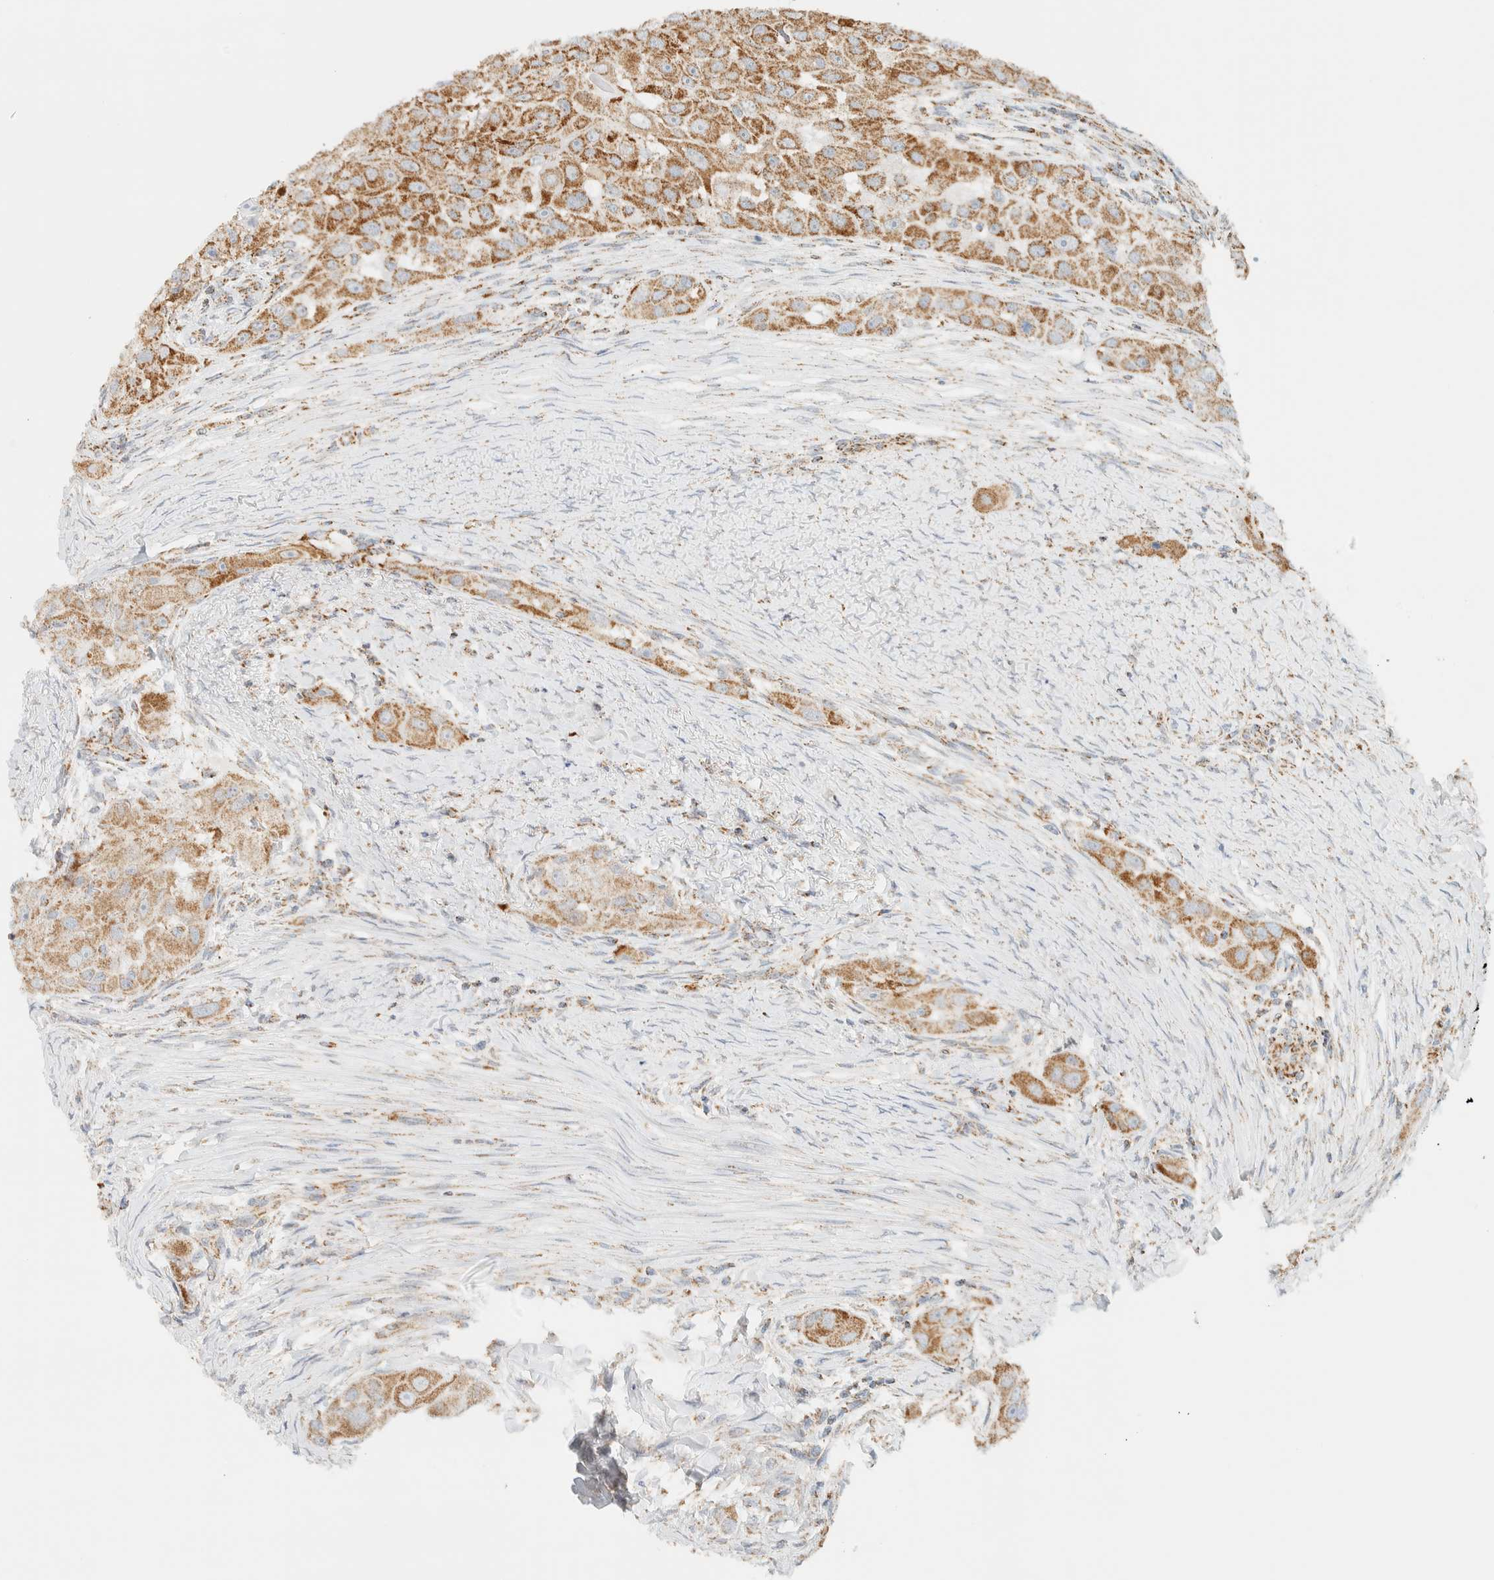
{"staining": {"intensity": "moderate", "quantity": ">75%", "location": "cytoplasmic/membranous"}, "tissue": "head and neck cancer", "cell_type": "Tumor cells", "image_type": "cancer", "snomed": [{"axis": "morphology", "description": "Normal tissue, NOS"}, {"axis": "morphology", "description": "Squamous cell carcinoma, NOS"}, {"axis": "topography", "description": "Skeletal muscle"}, {"axis": "topography", "description": "Head-Neck"}], "caption": "The image reveals staining of squamous cell carcinoma (head and neck), revealing moderate cytoplasmic/membranous protein staining (brown color) within tumor cells. The staining was performed using DAB (3,3'-diaminobenzidine) to visualize the protein expression in brown, while the nuclei were stained in blue with hematoxylin (Magnification: 20x).", "gene": "KIFAP3", "patient": {"sex": "male", "age": 51}}